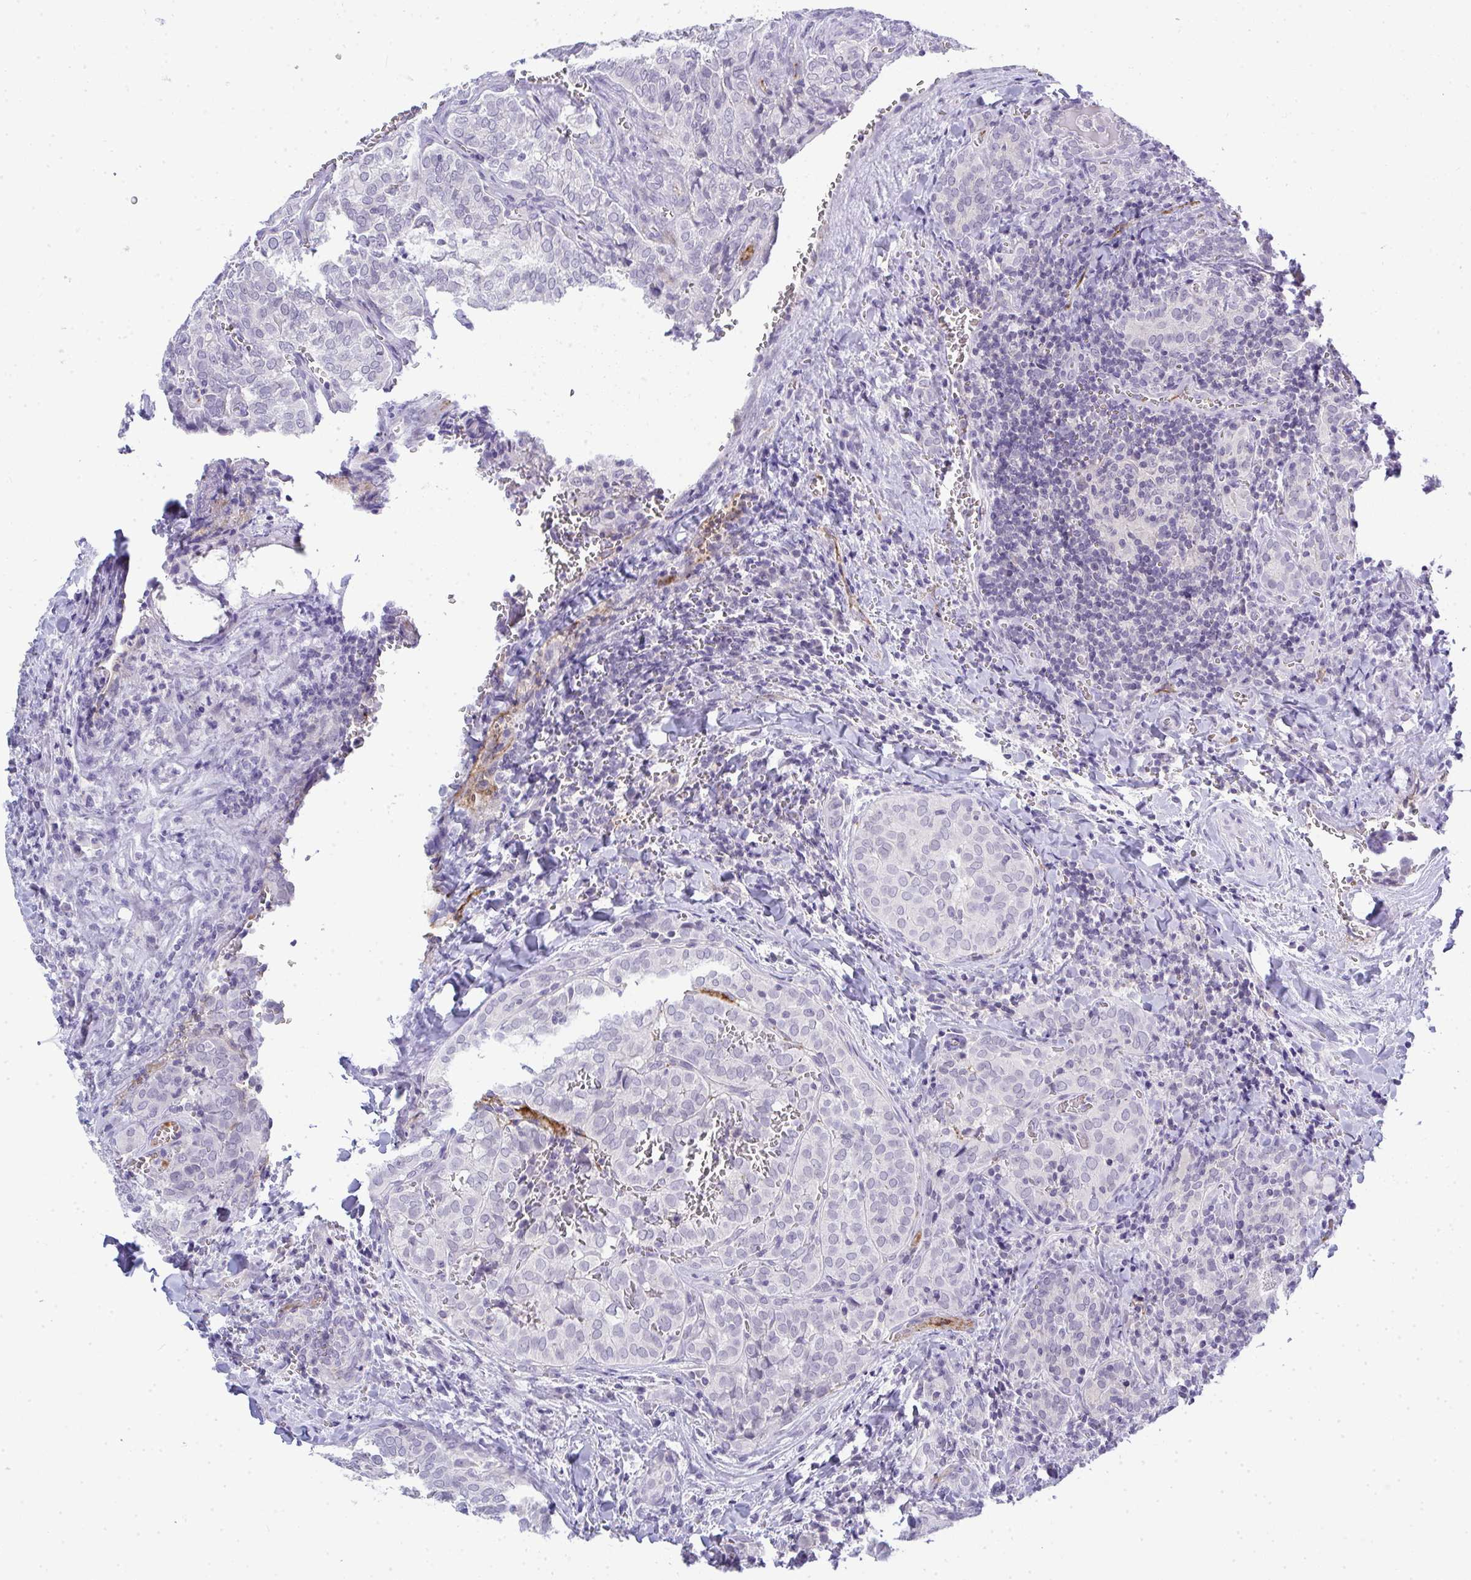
{"staining": {"intensity": "negative", "quantity": "none", "location": "none"}, "tissue": "thyroid cancer", "cell_type": "Tumor cells", "image_type": "cancer", "snomed": [{"axis": "morphology", "description": "Papillary adenocarcinoma, NOS"}, {"axis": "topography", "description": "Thyroid gland"}], "caption": "The micrograph displays no staining of tumor cells in papillary adenocarcinoma (thyroid).", "gene": "TMEM82", "patient": {"sex": "female", "age": 30}}